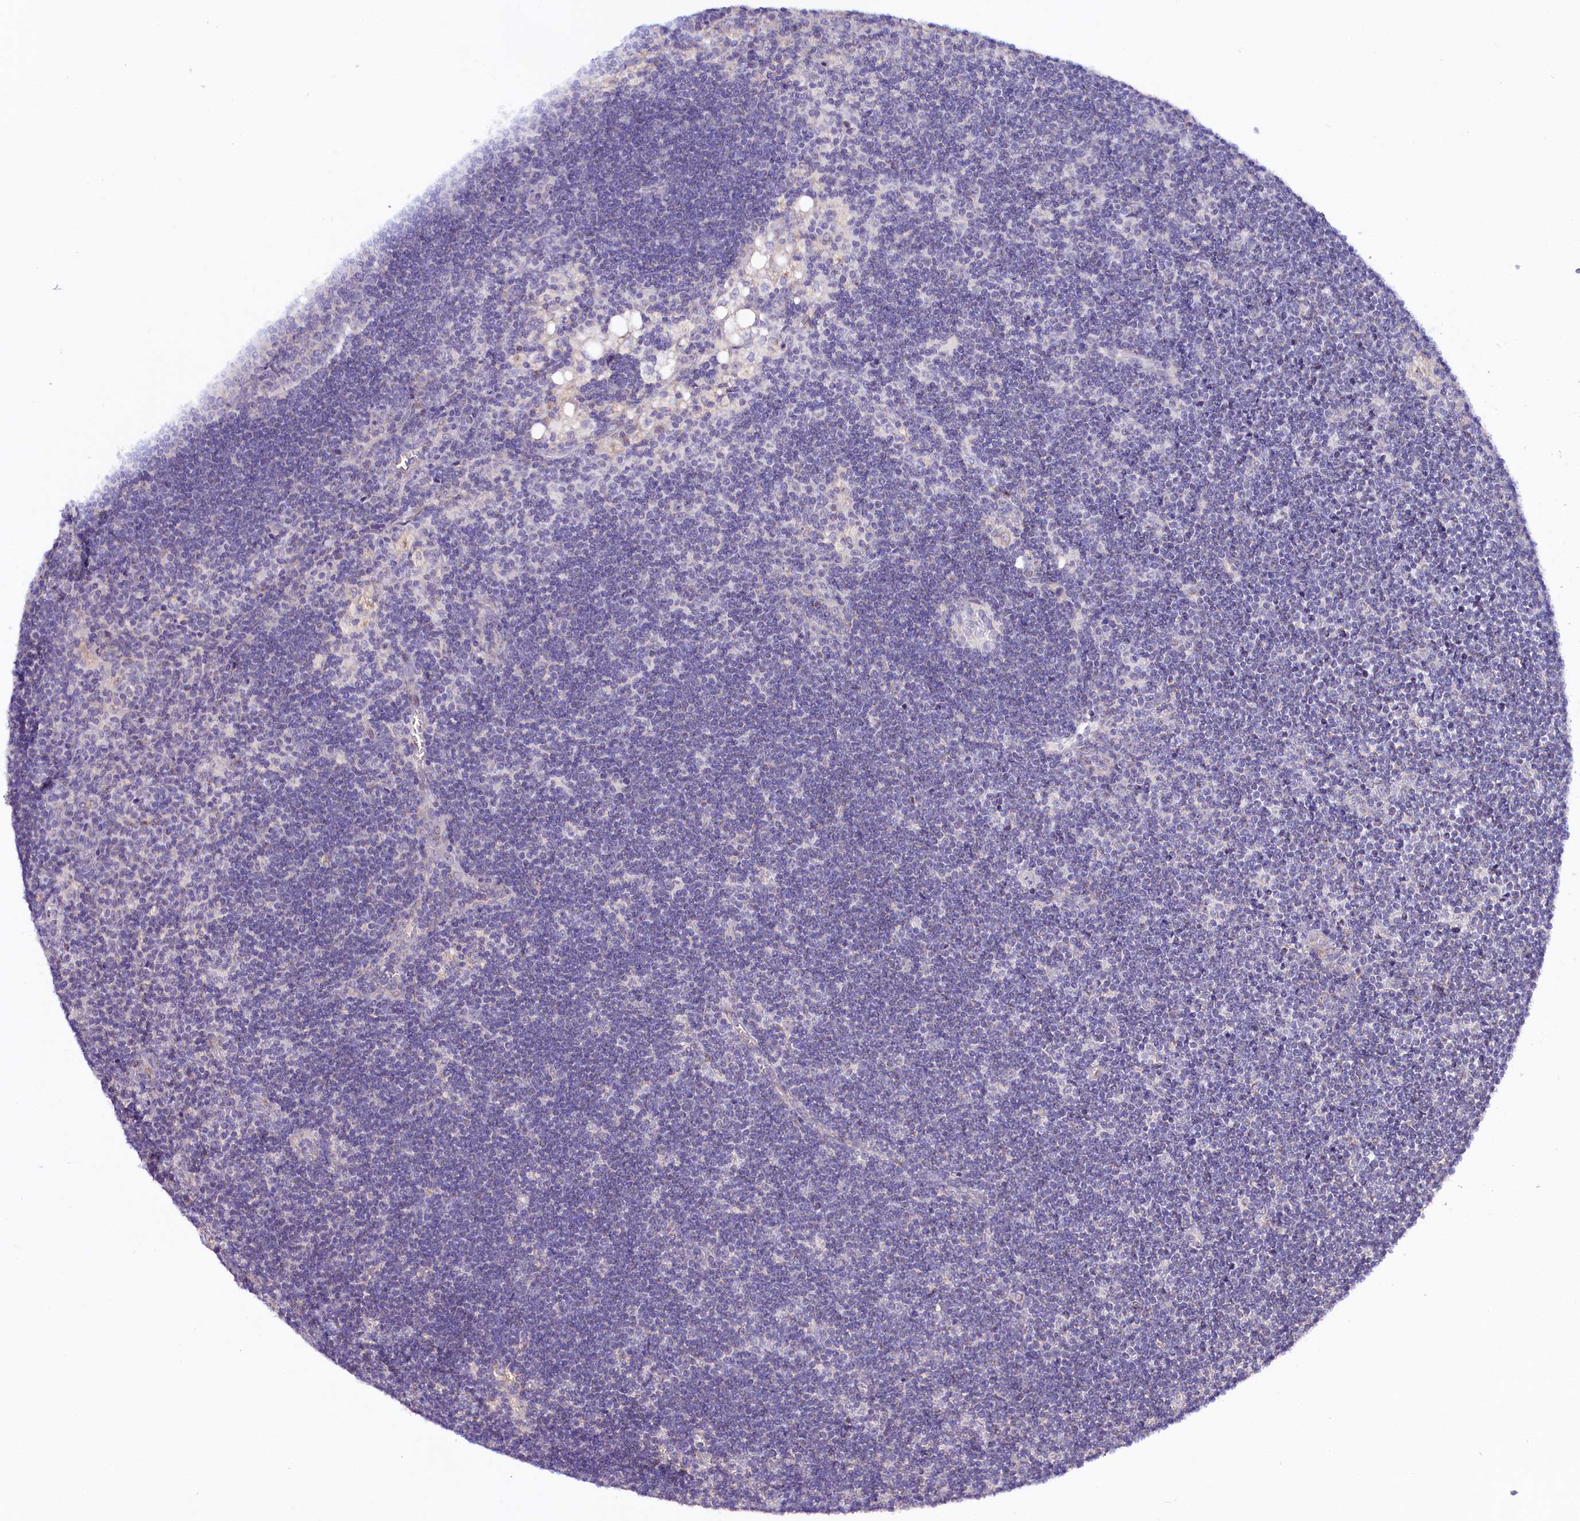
{"staining": {"intensity": "weak", "quantity": "25%-75%", "location": "cytoplasmic/membranous"}, "tissue": "lymph node", "cell_type": "Germinal center cells", "image_type": "normal", "snomed": [{"axis": "morphology", "description": "Normal tissue, NOS"}, {"axis": "topography", "description": "Lymph node"}], "caption": "Immunohistochemistry (DAB) staining of unremarkable human lymph node displays weak cytoplasmic/membranous protein expression in about 25%-75% of germinal center cells.", "gene": "CEP295", "patient": {"sex": "male", "age": 24}}